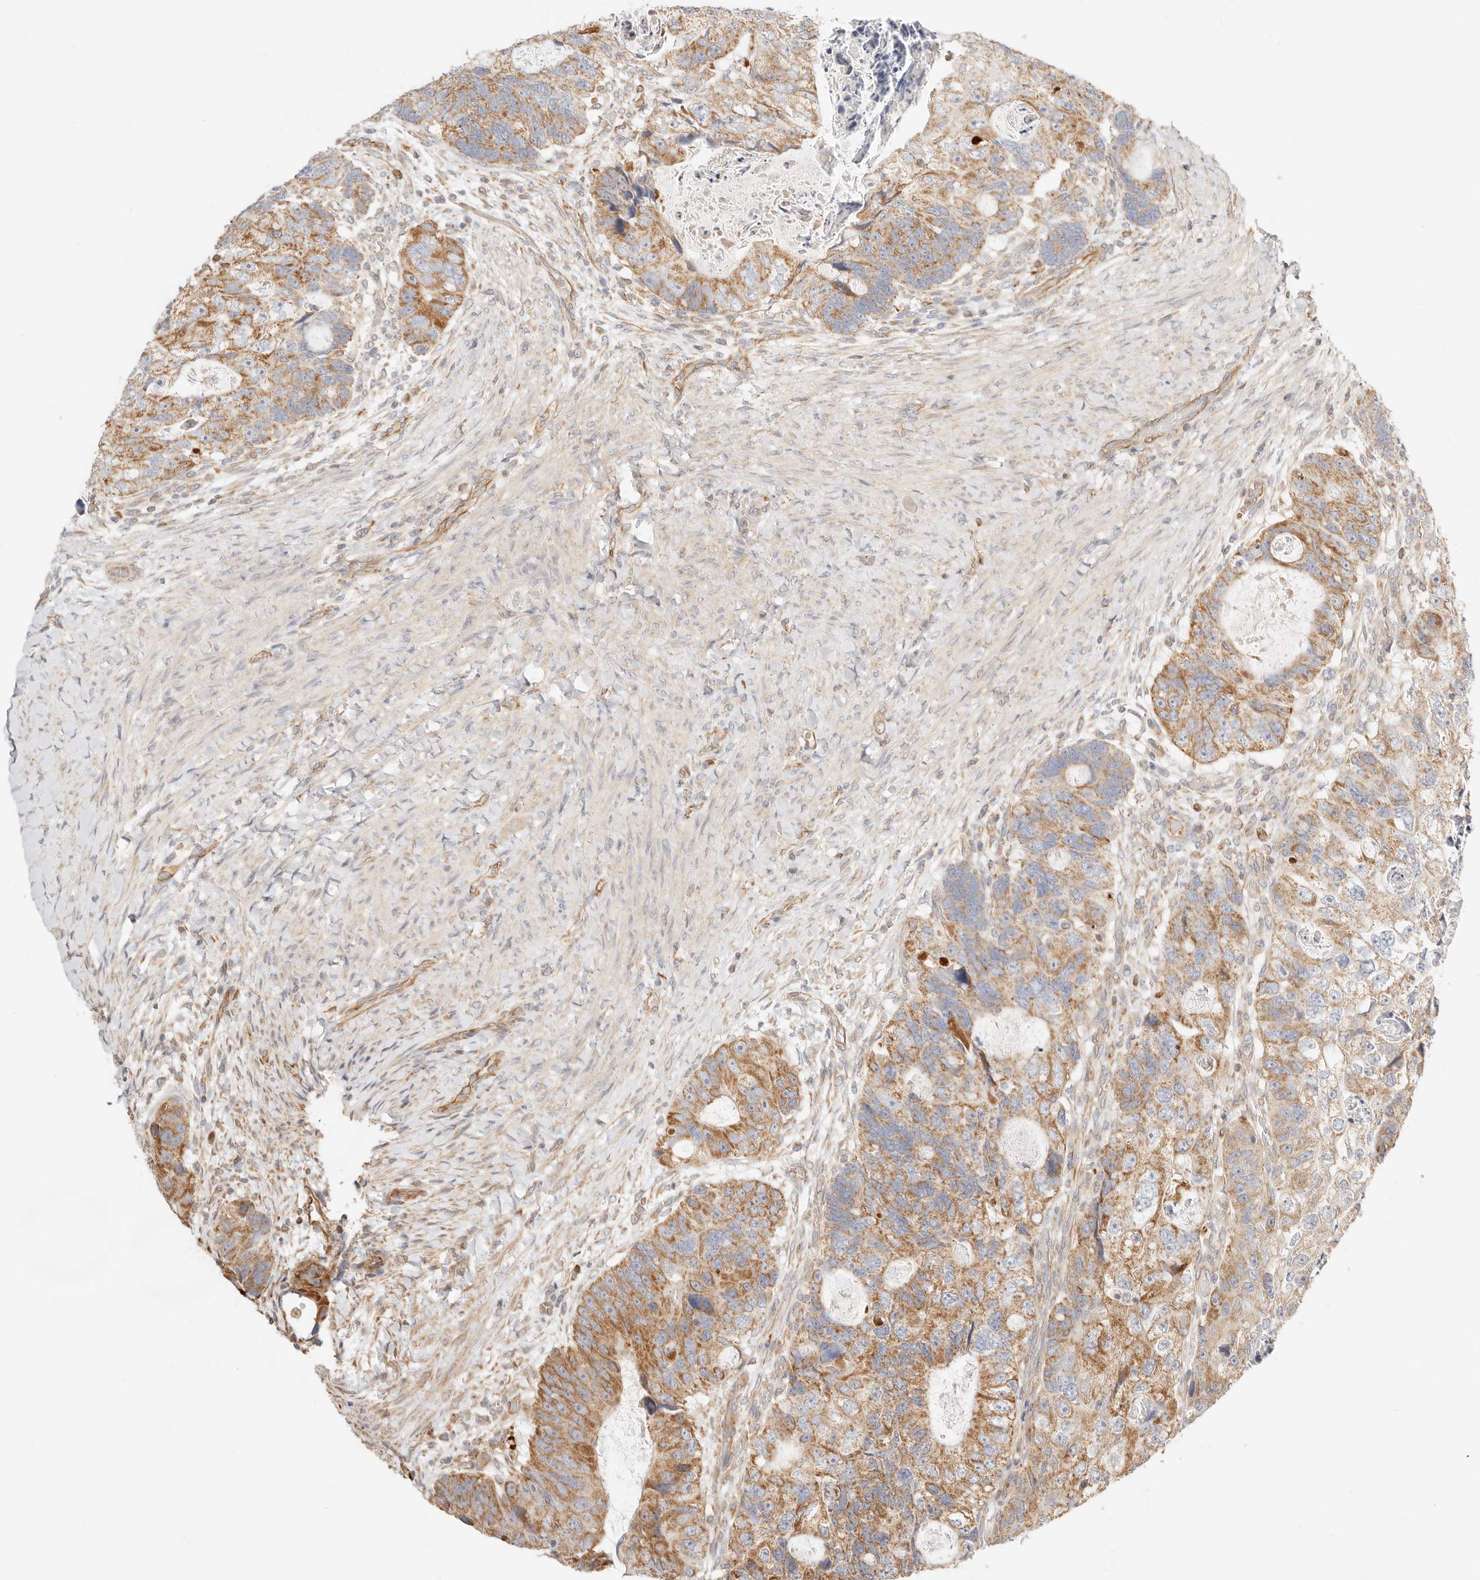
{"staining": {"intensity": "moderate", "quantity": ">75%", "location": "cytoplasmic/membranous"}, "tissue": "colorectal cancer", "cell_type": "Tumor cells", "image_type": "cancer", "snomed": [{"axis": "morphology", "description": "Adenocarcinoma, NOS"}, {"axis": "topography", "description": "Rectum"}], "caption": "A high-resolution image shows immunohistochemistry (IHC) staining of adenocarcinoma (colorectal), which reveals moderate cytoplasmic/membranous staining in about >75% of tumor cells.", "gene": "ZC3H11A", "patient": {"sex": "male", "age": 59}}